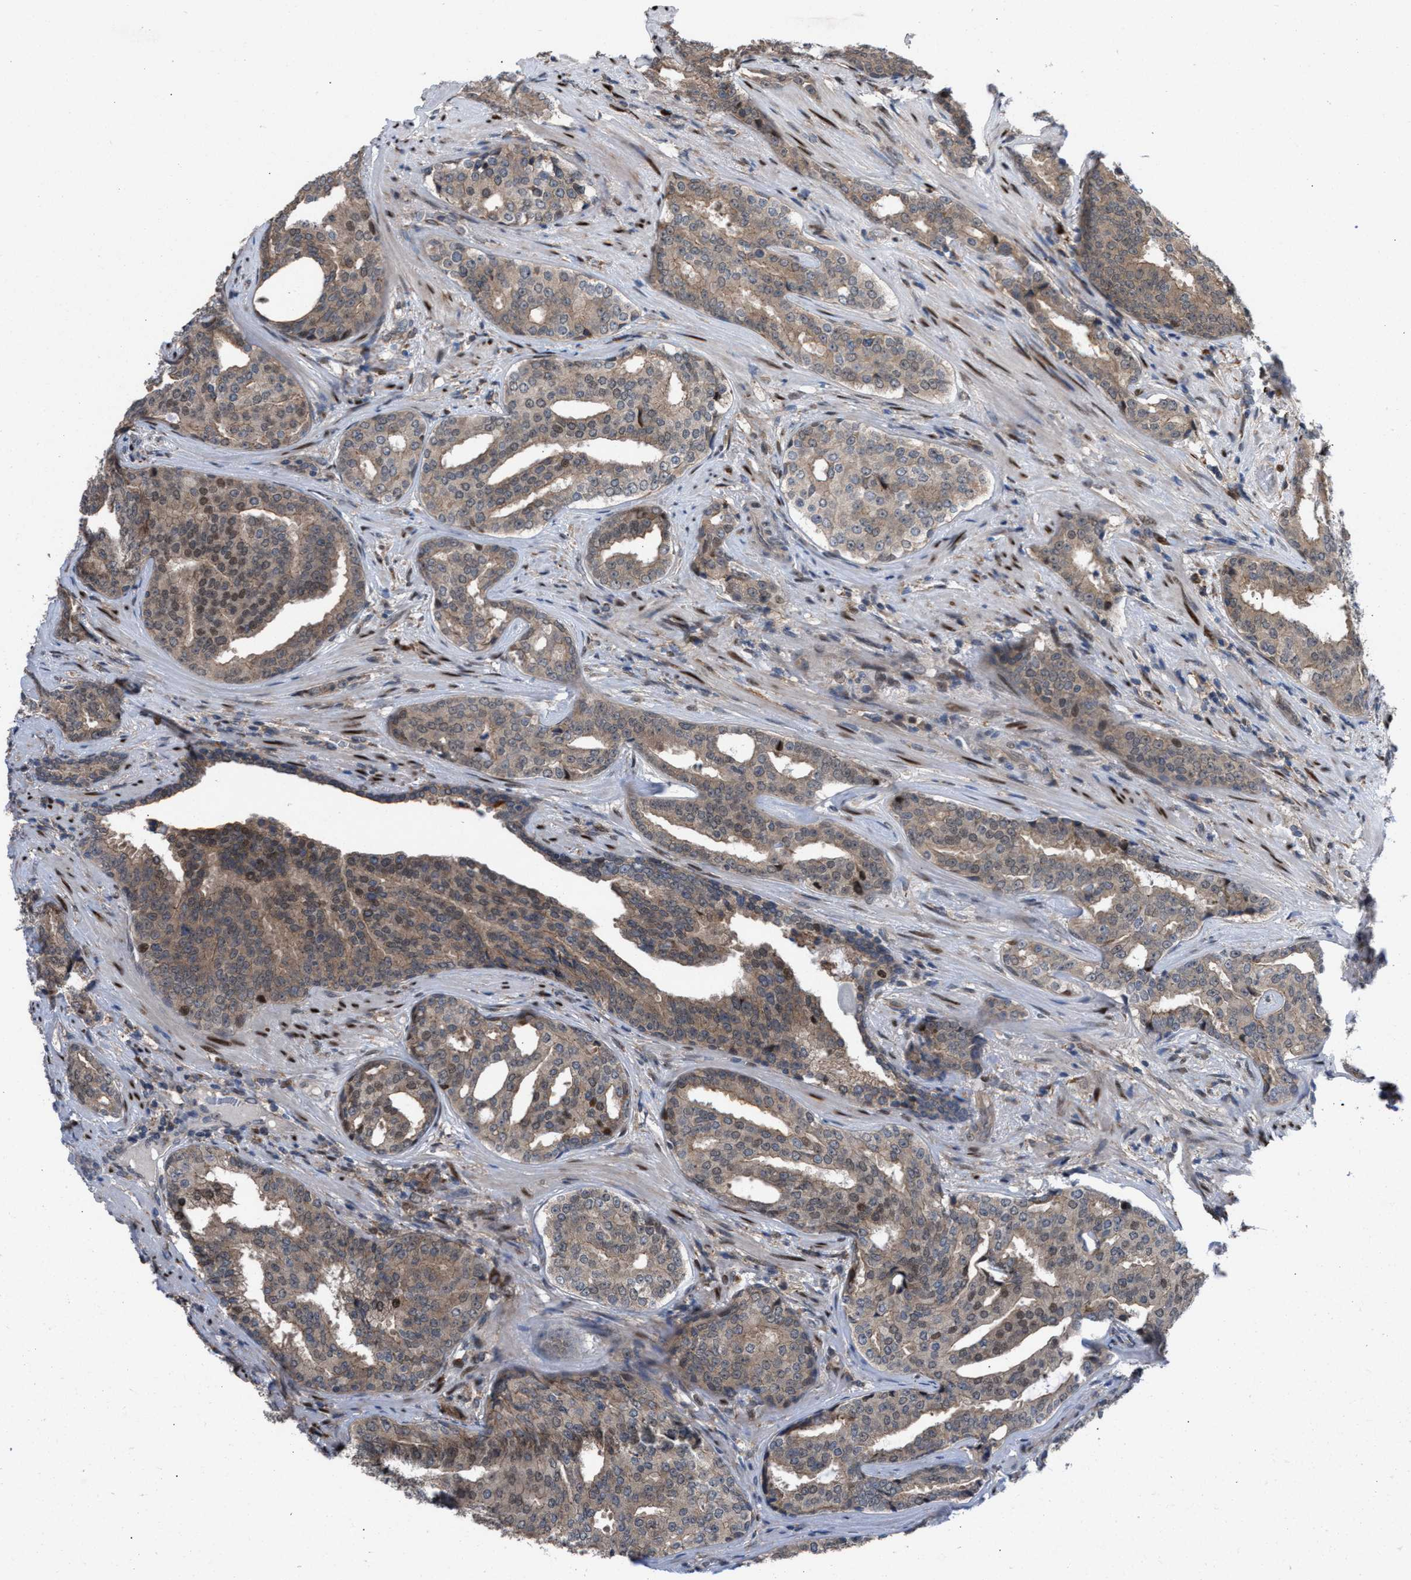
{"staining": {"intensity": "moderate", "quantity": ">75%", "location": "cytoplasmic/membranous"}, "tissue": "prostate cancer", "cell_type": "Tumor cells", "image_type": "cancer", "snomed": [{"axis": "morphology", "description": "Adenocarcinoma, High grade"}, {"axis": "topography", "description": "Prostate"}], "caption": "This histopathology image demonstrates immunohistochemistry (IHC) staining of human prostate adenocarcinoma (high-grade), with medium moderate cytoplasmic/membranous staining in about >75% of tumor cells.", "gene": "TP53BP2", "patient": {"sex": "male", "age": 71}}